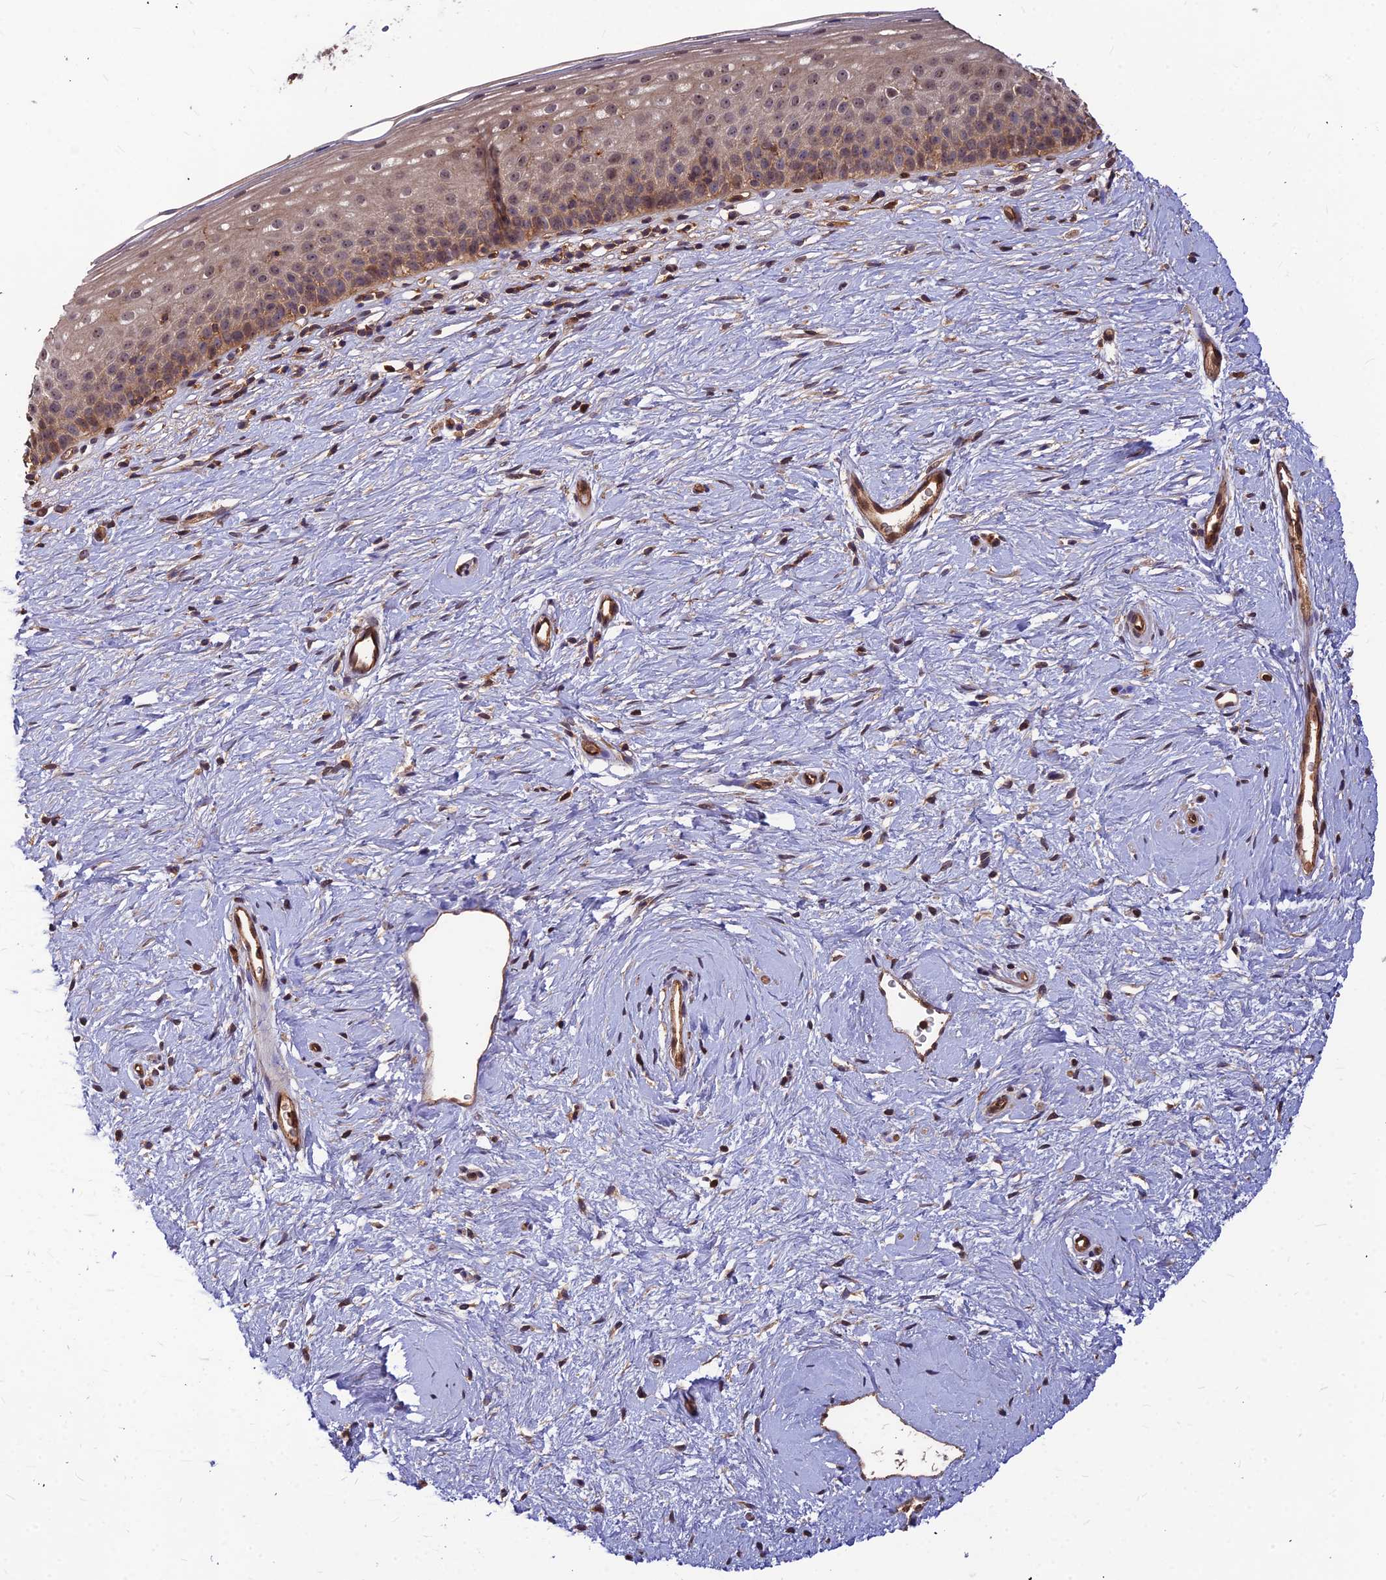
{"staining": {"intensity": "moderate", "quantity": "25%-75%", "location": "cytoplasmic/membranous,nuclear"}, "tissue": "cervix", "cell_type": "Glandular cells", "image_type": "normal", "snomed": [{"axis": "morphology", "description": "Normal tissue, NOS"}, {"axis": "topography", "description": "Cervix"}], "caption": "DAB (3,3'-diaminobenzidine) immunohistochemical staining of unremarkable cervix exhibits moderate cytoplasmic/membranous,nuclear protein staining in approximately 25%-75% of glandular cells.", "gene": "ZNF467", "patient": {"sex": "female", "age": 57}}